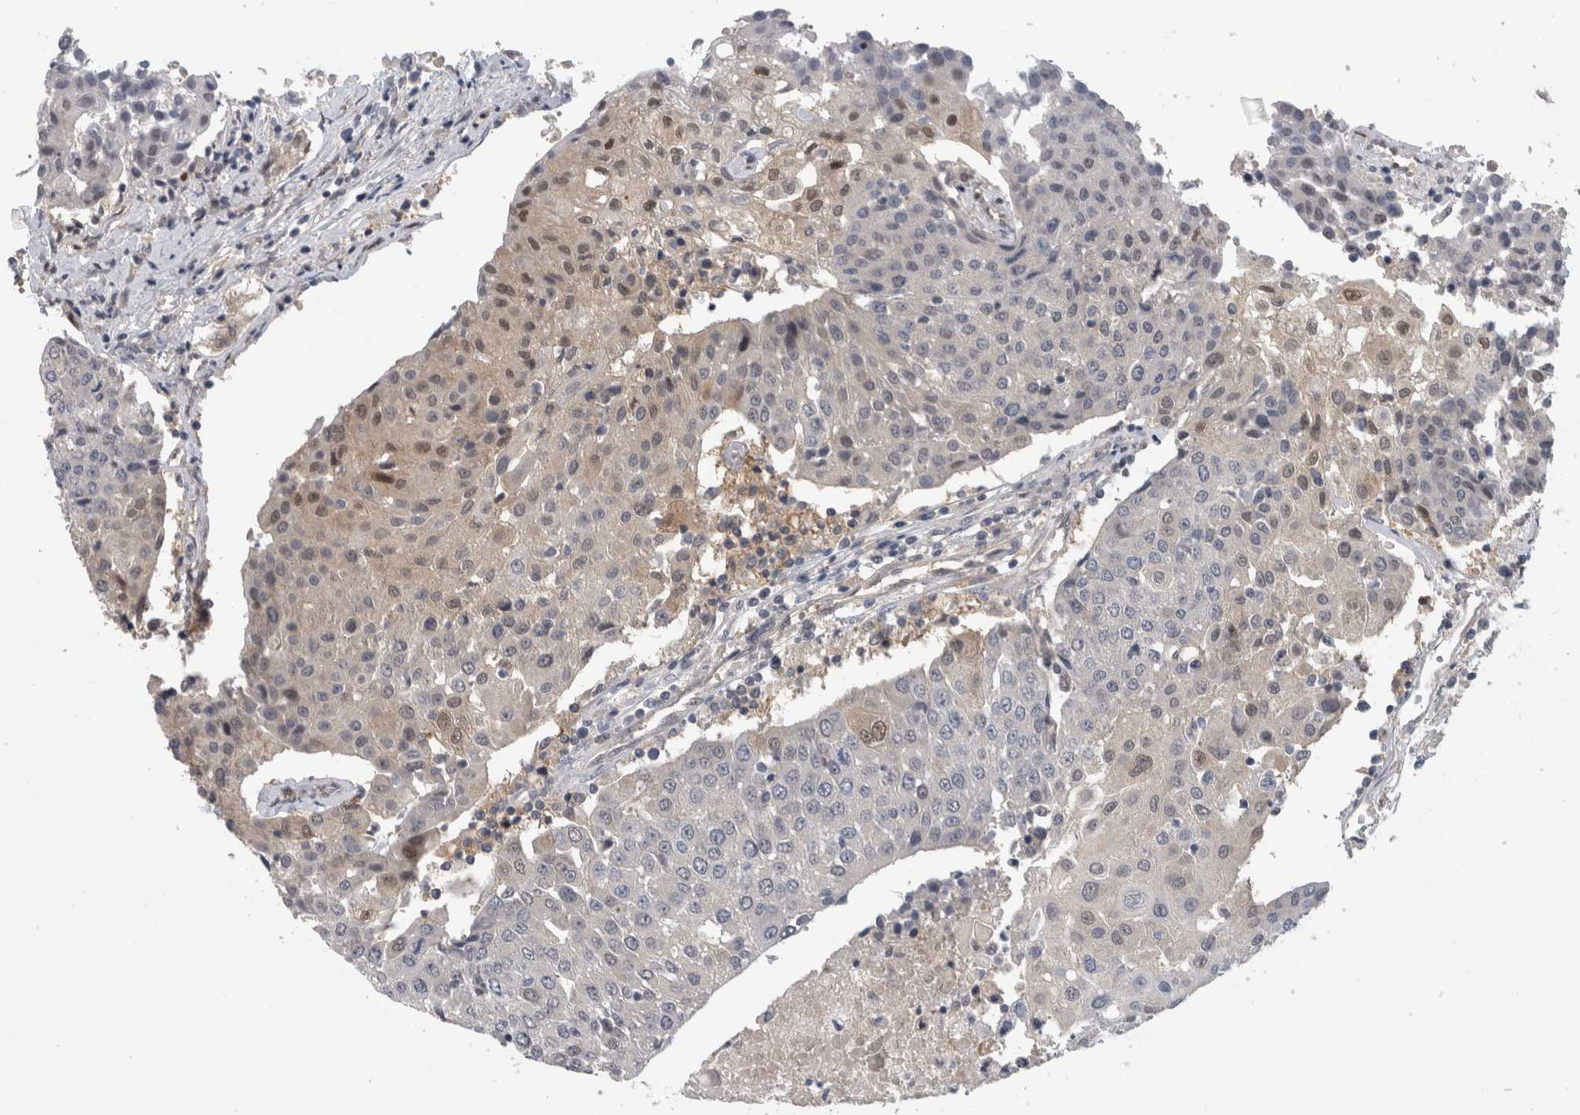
{"staining": {"intensity": "weak", "quantity": "<25%", "location": "nuclear"}, "tissue": "urothelial cancer", "cell_type": "Tumor cells", "image_type": "cancer", "snomed": [{"axis": "morphology", "description": "Urothelial carcinoma, High grade"}, {"axis": "topography", "description": "Urinary bladder"}], "caption": "The immunohistochemistry (IHC) histopathology image has no significant staining in tumor cells of urothelial carcinoma (high-grade) tissue.", "gene": "NAPRT", "patient": {"sex": "female", "age": 85}}